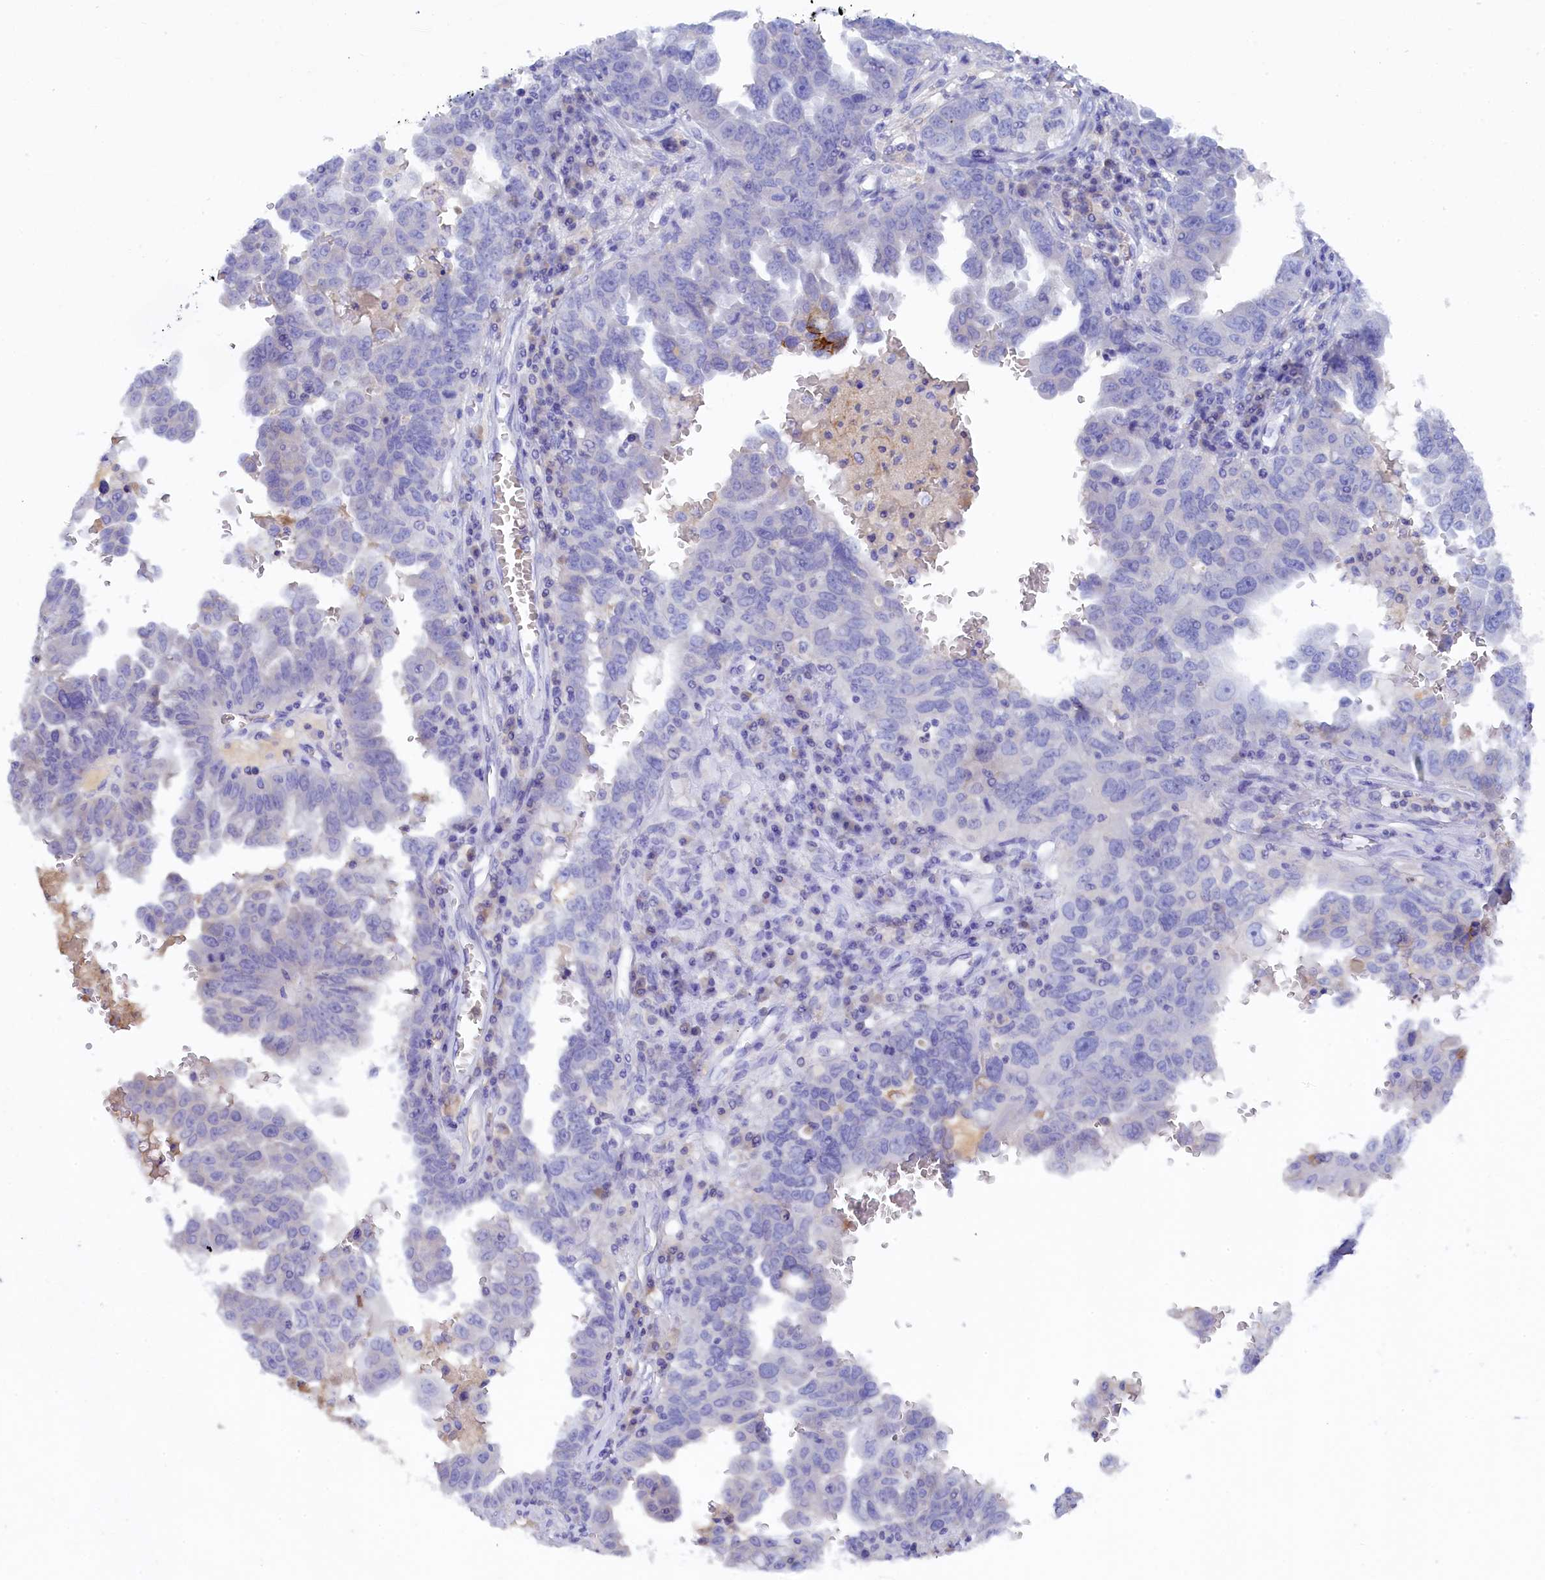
{"staining": {"intensity": "negative", "quantity": "none", "location": "none"}, "tissue": "ovarian cancer", "cell_type": "Tumor cells", "image_type": "cancer", "snomed": [{"axis": "morphology", "description": "Carcinoma, endometroid"}, {"axis": "topography", "description": "Ovary"}], "caption": "Human ovarian endometroid carcinoma stained for a protein using IHC demonstrates no positivity in tumor cells.", "gene": "MYADML2", "patient": {"sex": "female", "age": 62}}